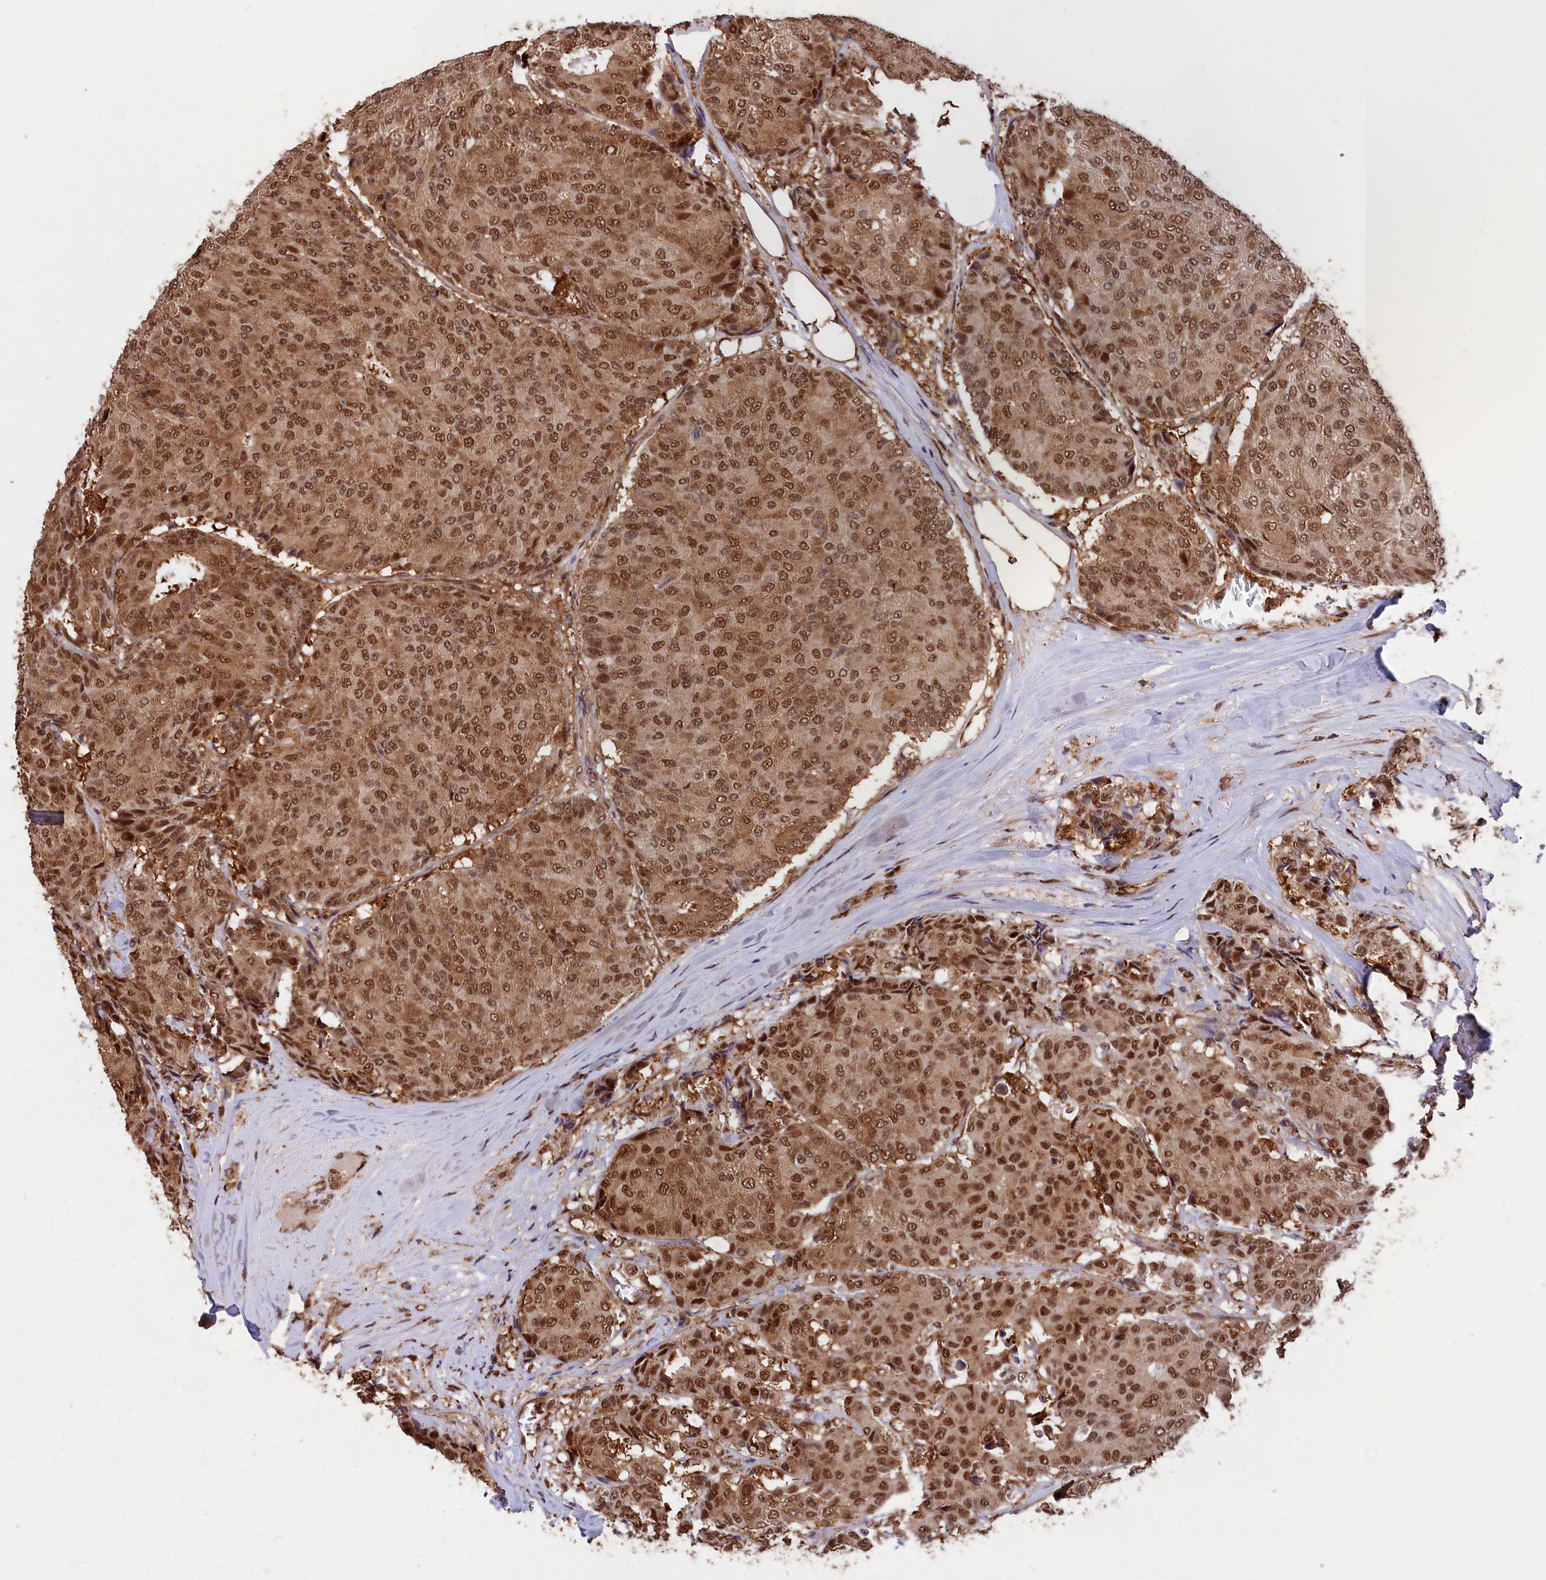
{"staining": {"intensity": "moderate", "quantity": ">75%", "location": "cytoplasmic/membranous,nuclear"}, "tissue": "breast cancer", "cell_type": "Tumor cells", "image_type": "cancer", "snomed": [{"axis": "morphology", "description": "Duct carcinoma"}, {"axis": "topography", "description": "Breast"}], "caption": "Intraductal carcinoma (breast) was stained to show a protein in brown. There is medium levels of moderate cytoplasmic/membranous and nuclear expression in about >75% of tumor cells.", "gene": "ADRM1", "patient": {"sex": "female", "age": 75}}